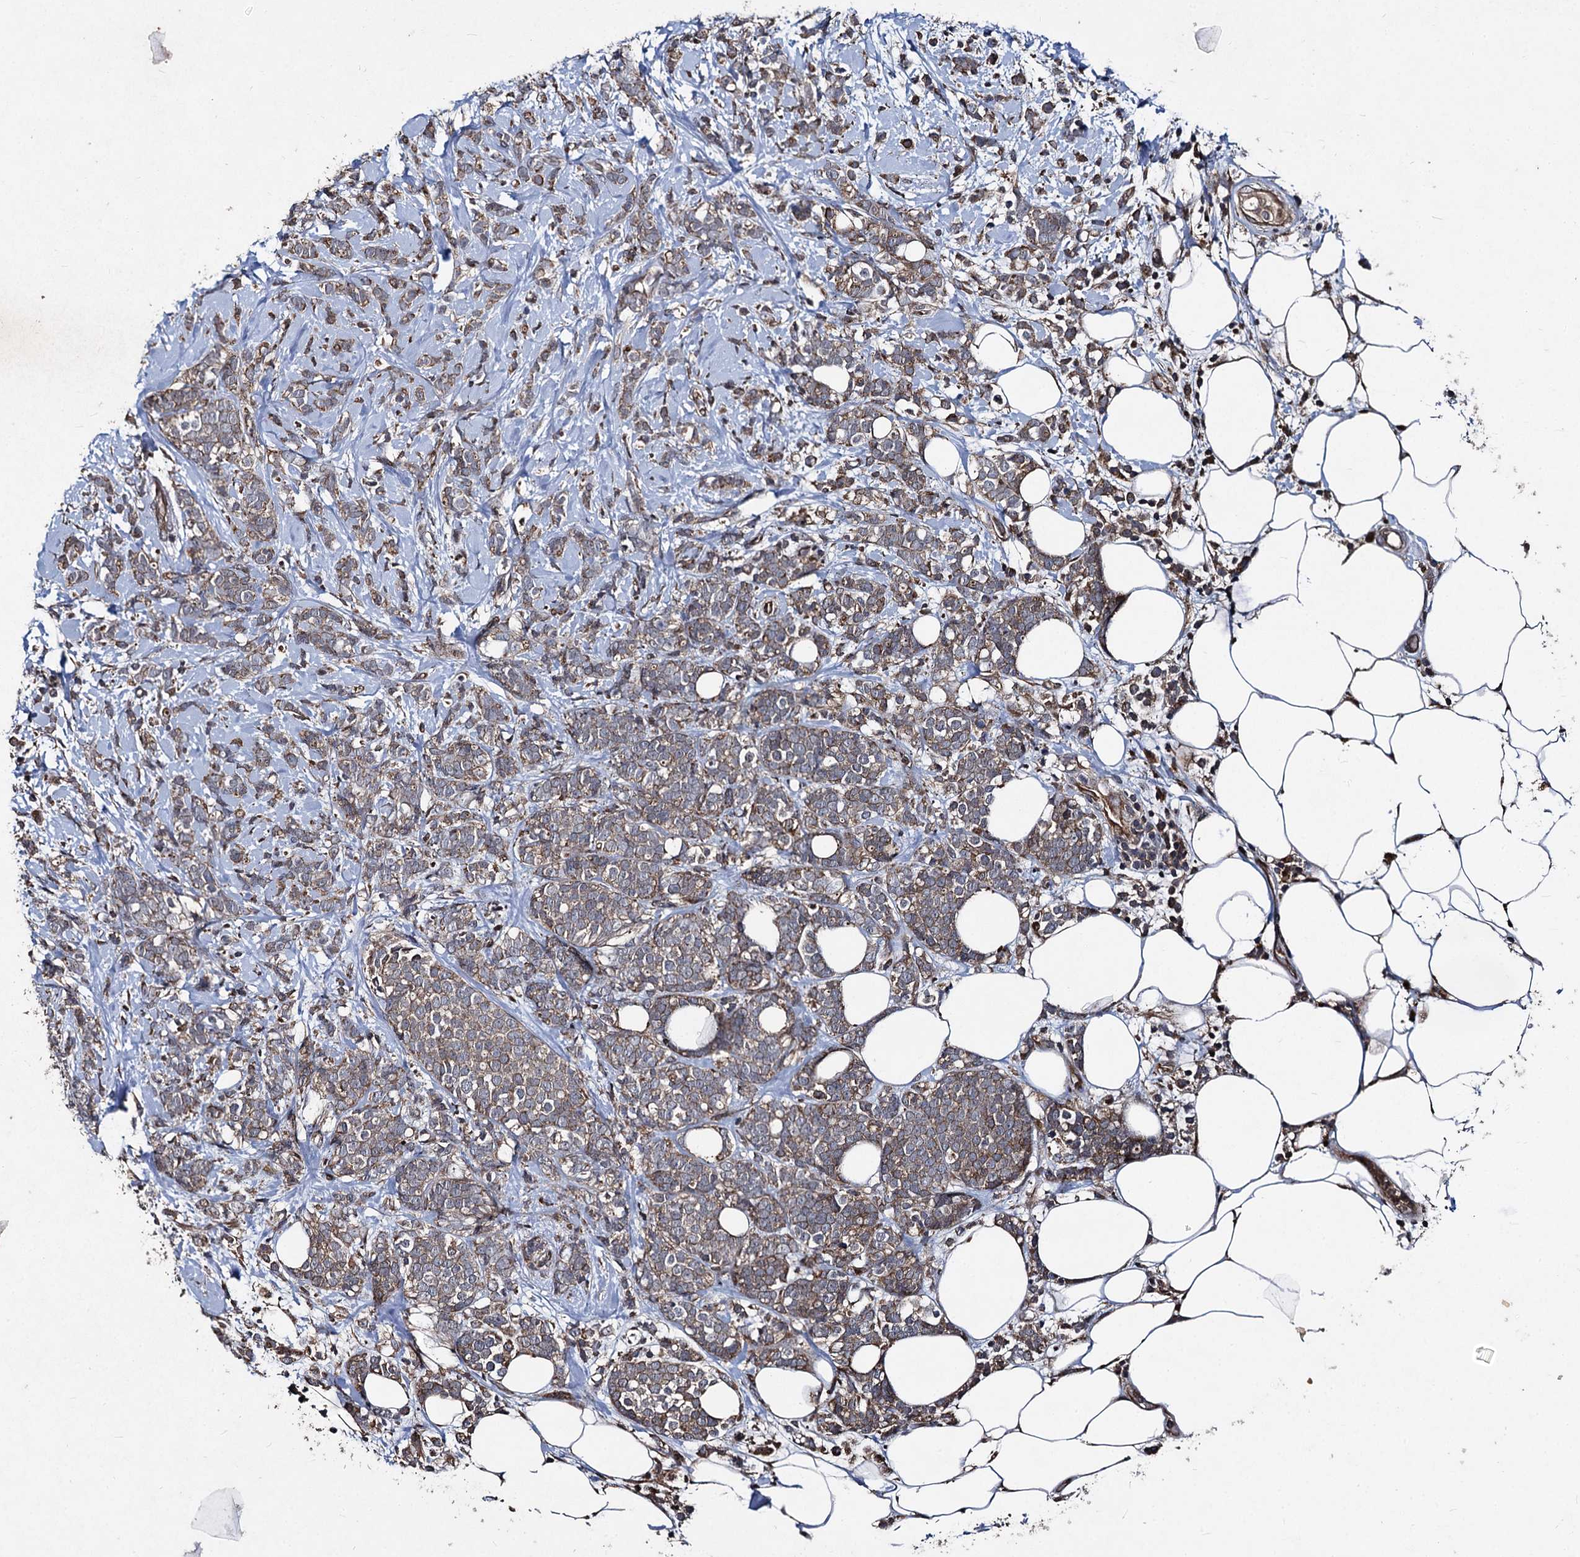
{"staining": {"intensity": "moderate", "quantity": ">75%", "location": "cytoplasmic/membranous"}, "tissue": "breast cancer", "cell_type": "Tumor cells", "image_type": "cancer", "snomed": [{"axis": "morphology", "description": "Lobular carcinoma"}, {"axis": "topography", "description": "Breast"}], "caption": "Human breast cancer (lobular carcinoma) stained with a brown dye shows moderate cytoplasmic/membranous positive staining in about >75% of tumor cells.", "gene": "BCL2L2", "patient": {"sex": "female", "age": 58}}